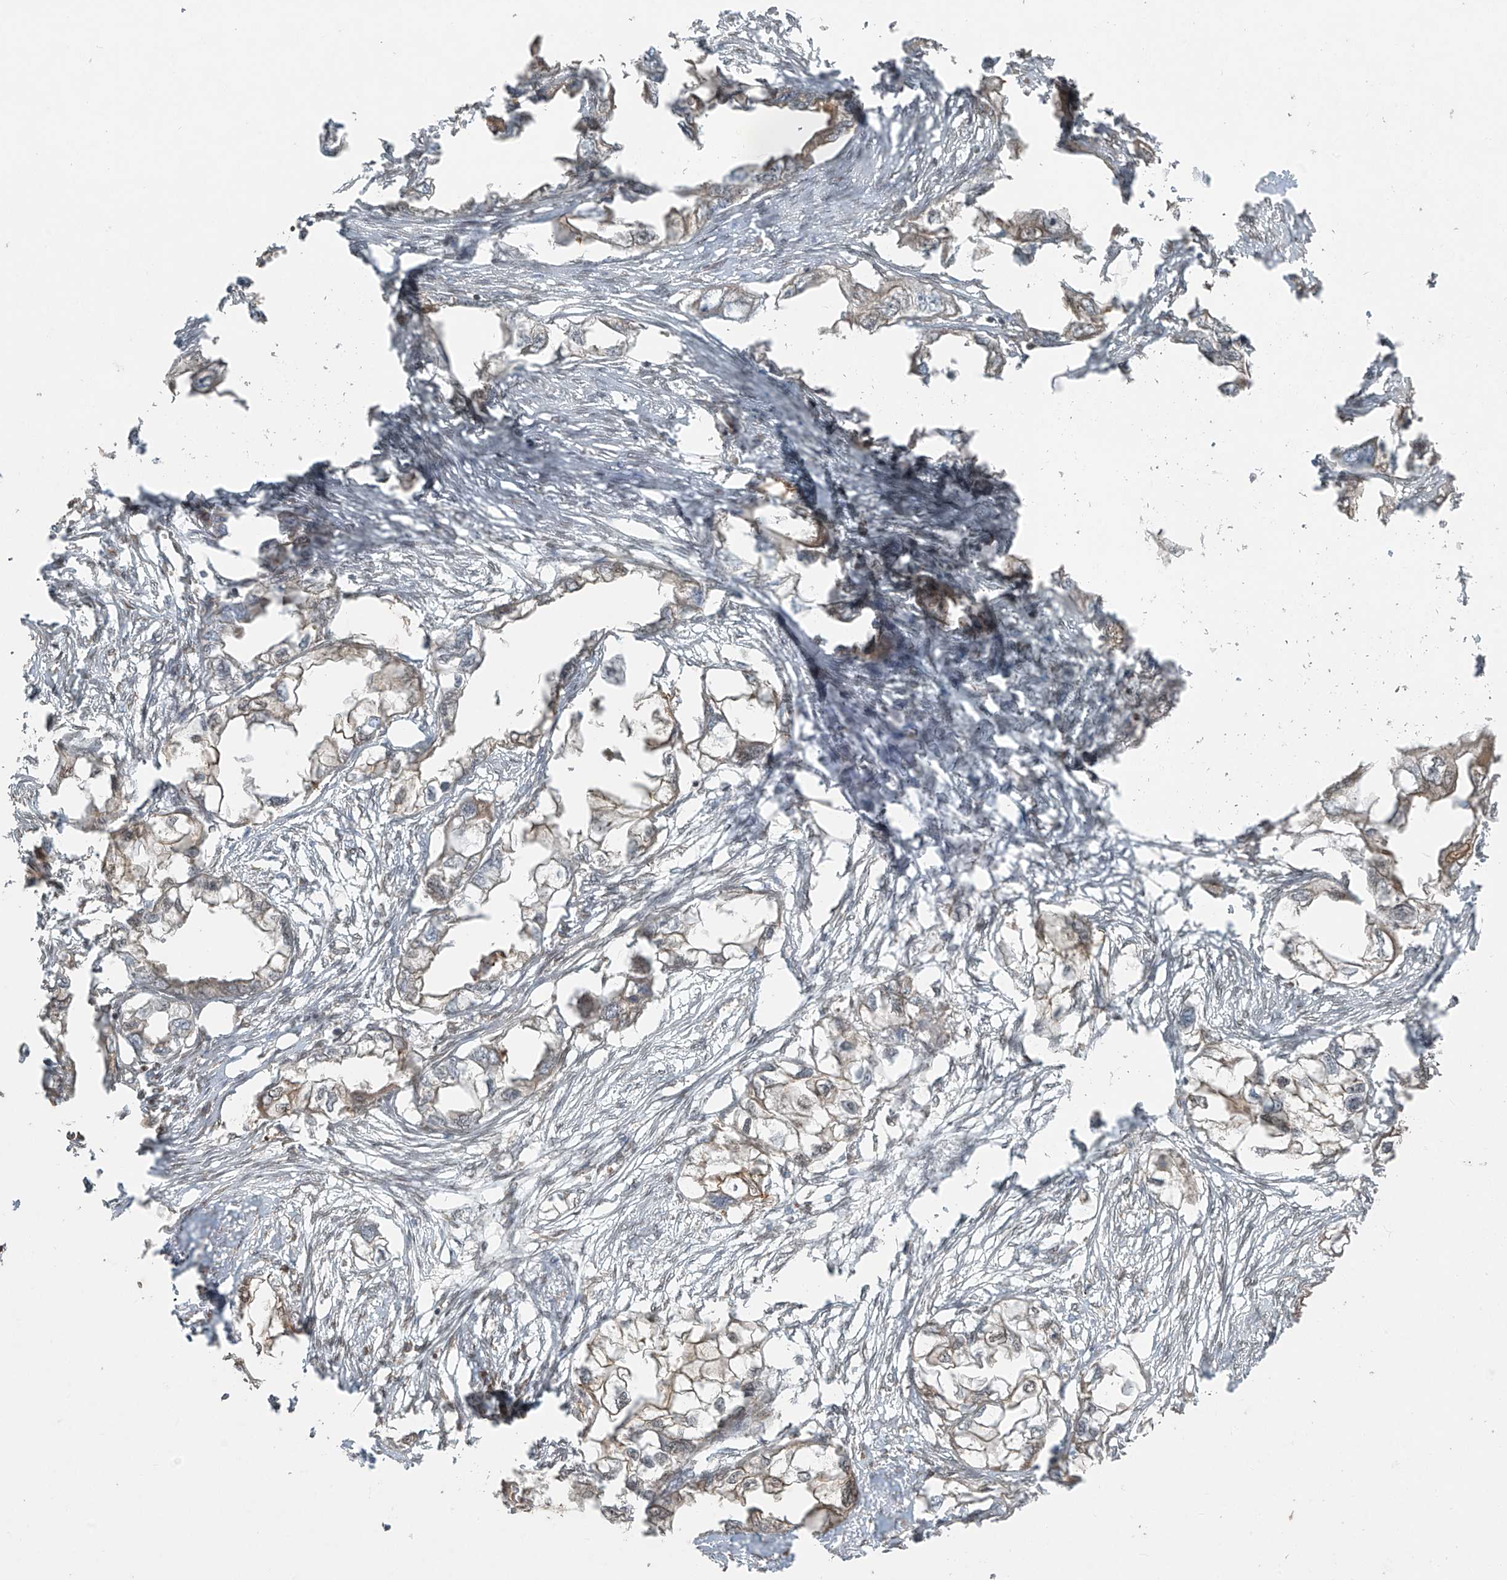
{"staining": {"intensity": "weak", "quantity": "<25%", "location": "cytoplasmic/membranous"}, "tissue": "endometrial cancer", "cell_type": "Tumor cells", "image_type": "cancer", "snomed": [{"axis": "morphology", "description": "Adenocarcinoma, NOS"}, {"axis": "morphology", "description": "Adenocarcinoma, metastatic, NOS"}, {"axis": "topography", "description": "Adipose tissue"}, {"axis": "topography", "description": "Endometrium"}], "caption": "High magnification brightfield microscopy of endometrial metastatic adenocarcinoma stained with DAB (3,3'-diaminobenzidine) (brown) and counterstained with hematoxylin (blue): tumor cells show no significant positivity.", "gene": "TTC22", "patient": {"sex": "female", "age": 67}}